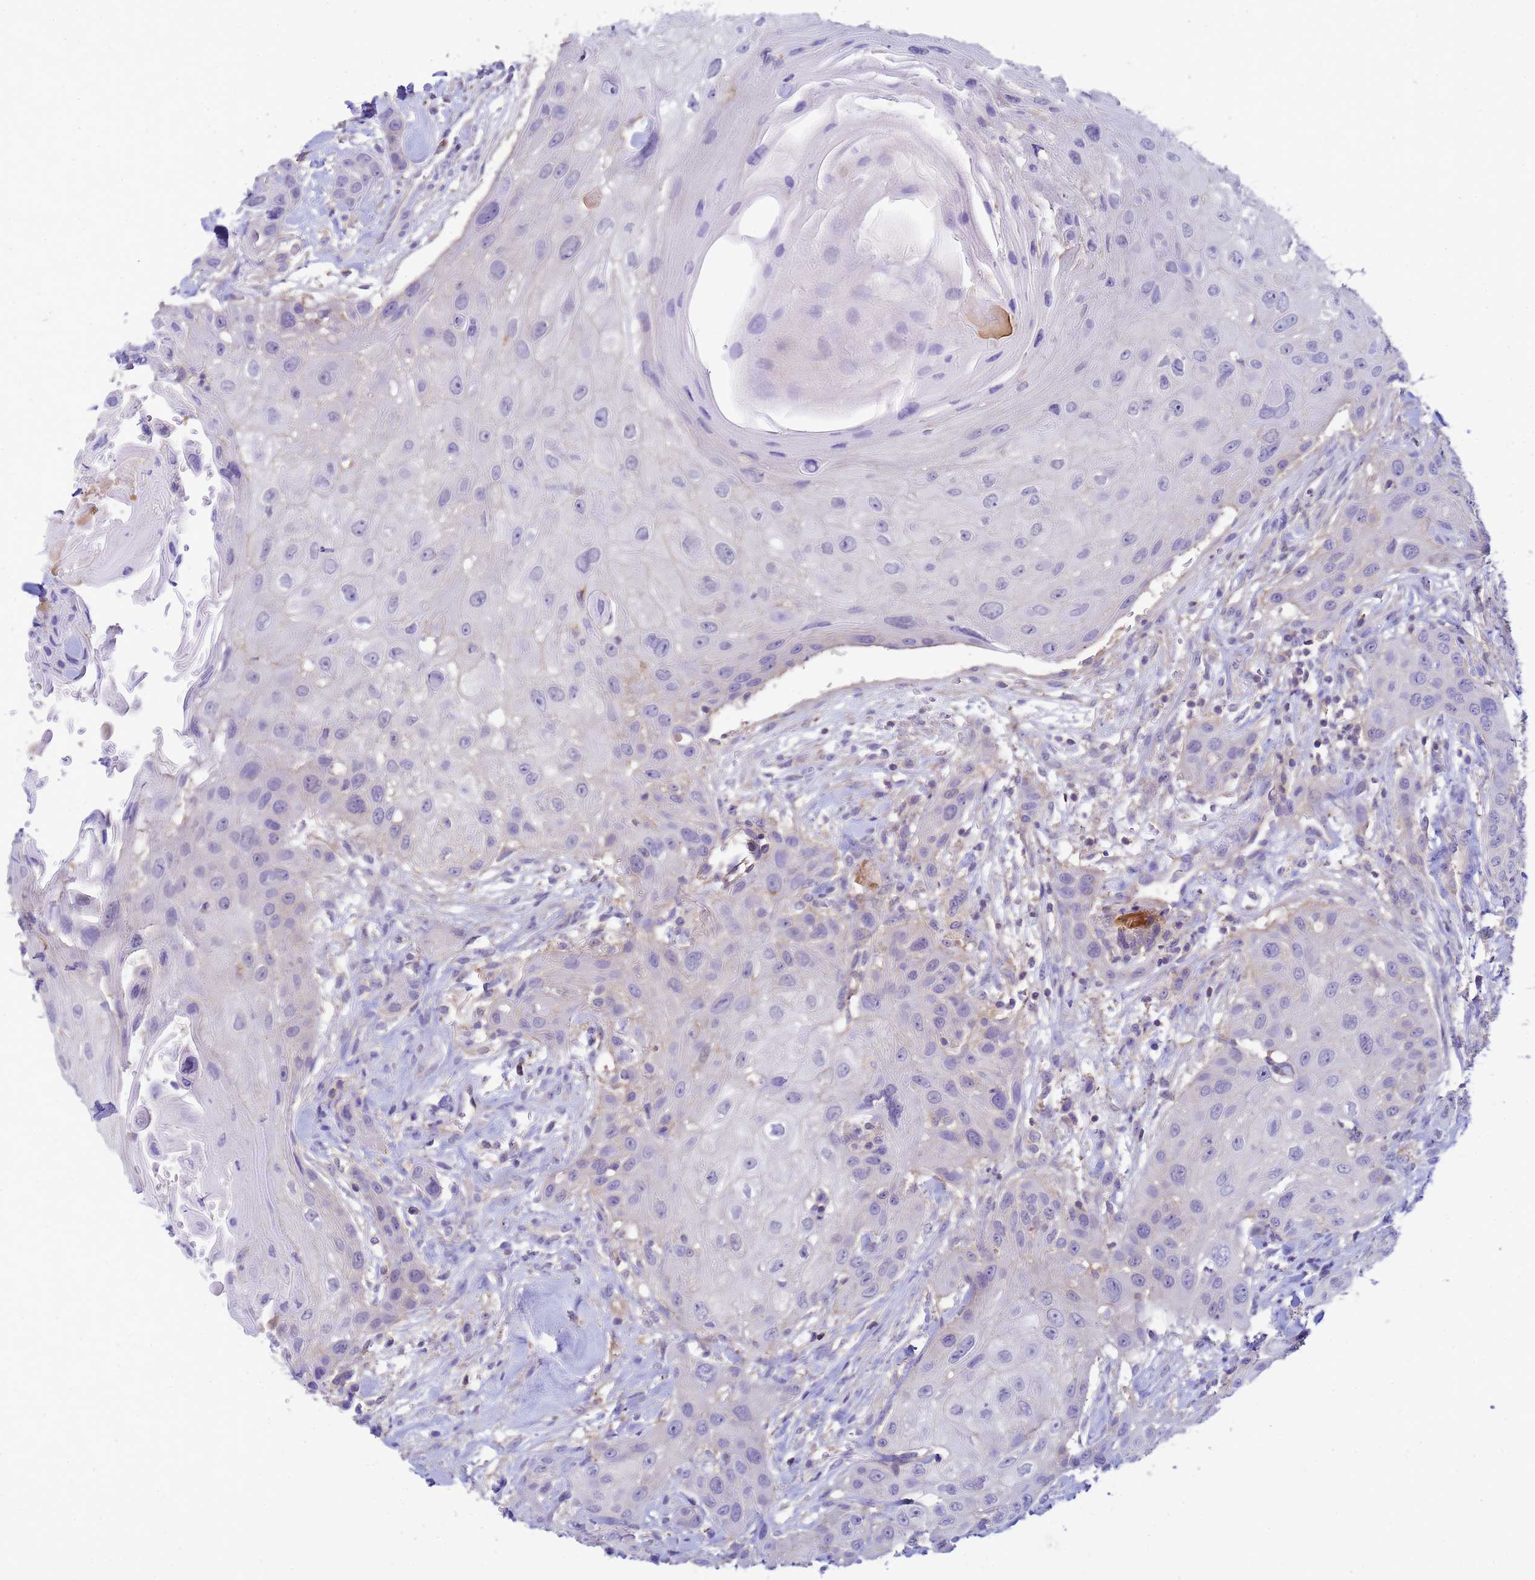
{"staining": {"intensity": "negative", "quantity": "none", "location": "none"}, "tissue": "head and neck cancer", "cell_type": "Tumor cells", "image_type": "cancer", "snomed": [{"axis": "morphology", "description": "Squamous cell carcinoma, NOS"}, {"axis": "topography", "description": "Head-Neck"}], "caption": "Immunohistochemistry (IHC) image of human head and neck cancer (squamous cell carcinoma) stained for a protein (brown), which displays no positivity in tumor cells.", "gene": "KLHL13", "patient": {"sex": "male", "age": 81}}